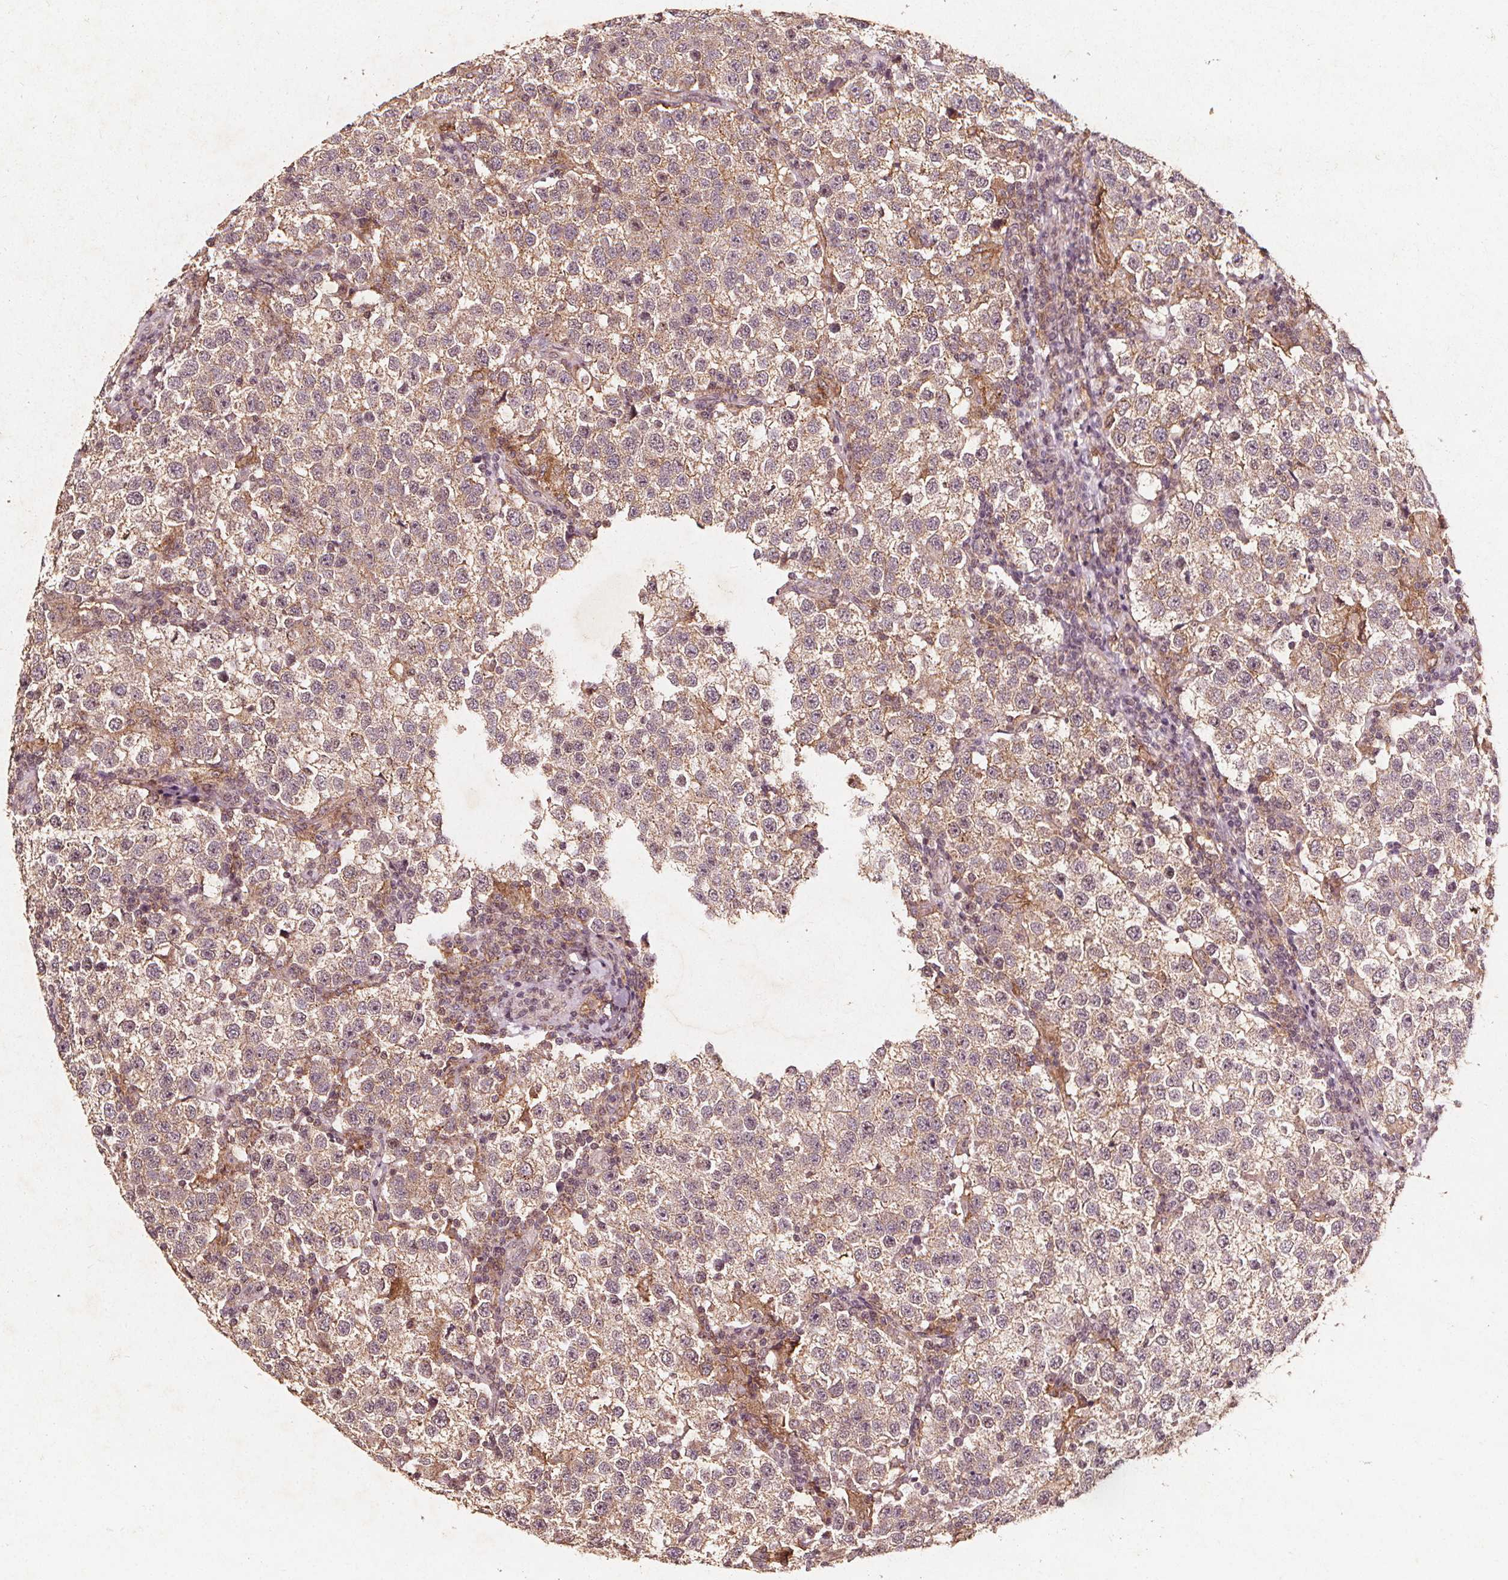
{"staining": {"intensity": "weak", "quantity": ">75%", "location": "cytoplasmic/membranous"}, "tissue": "testis cancer", "cell_type": "Tumor cells", "image_type": "cancer", "snomed": [{"axis": "morphology", "description": "Seminoma, NOS"}, {"axis": "topography", "description": "Testis"}], "caption": "Protein expression analysis of human seminoma (testis) reveals weak cytoplasmic/membranous positivity in approximately >75% of tumor cells. The staining was performed using DAB (3,3'-diaminobenzidine) to visualize the protein expression in brown, while the nuclei were stained in blue with hematoxylin (Magnification: 20x).", "gene": "ABCA1", "patient": {"sex": "male", "age": 37}}